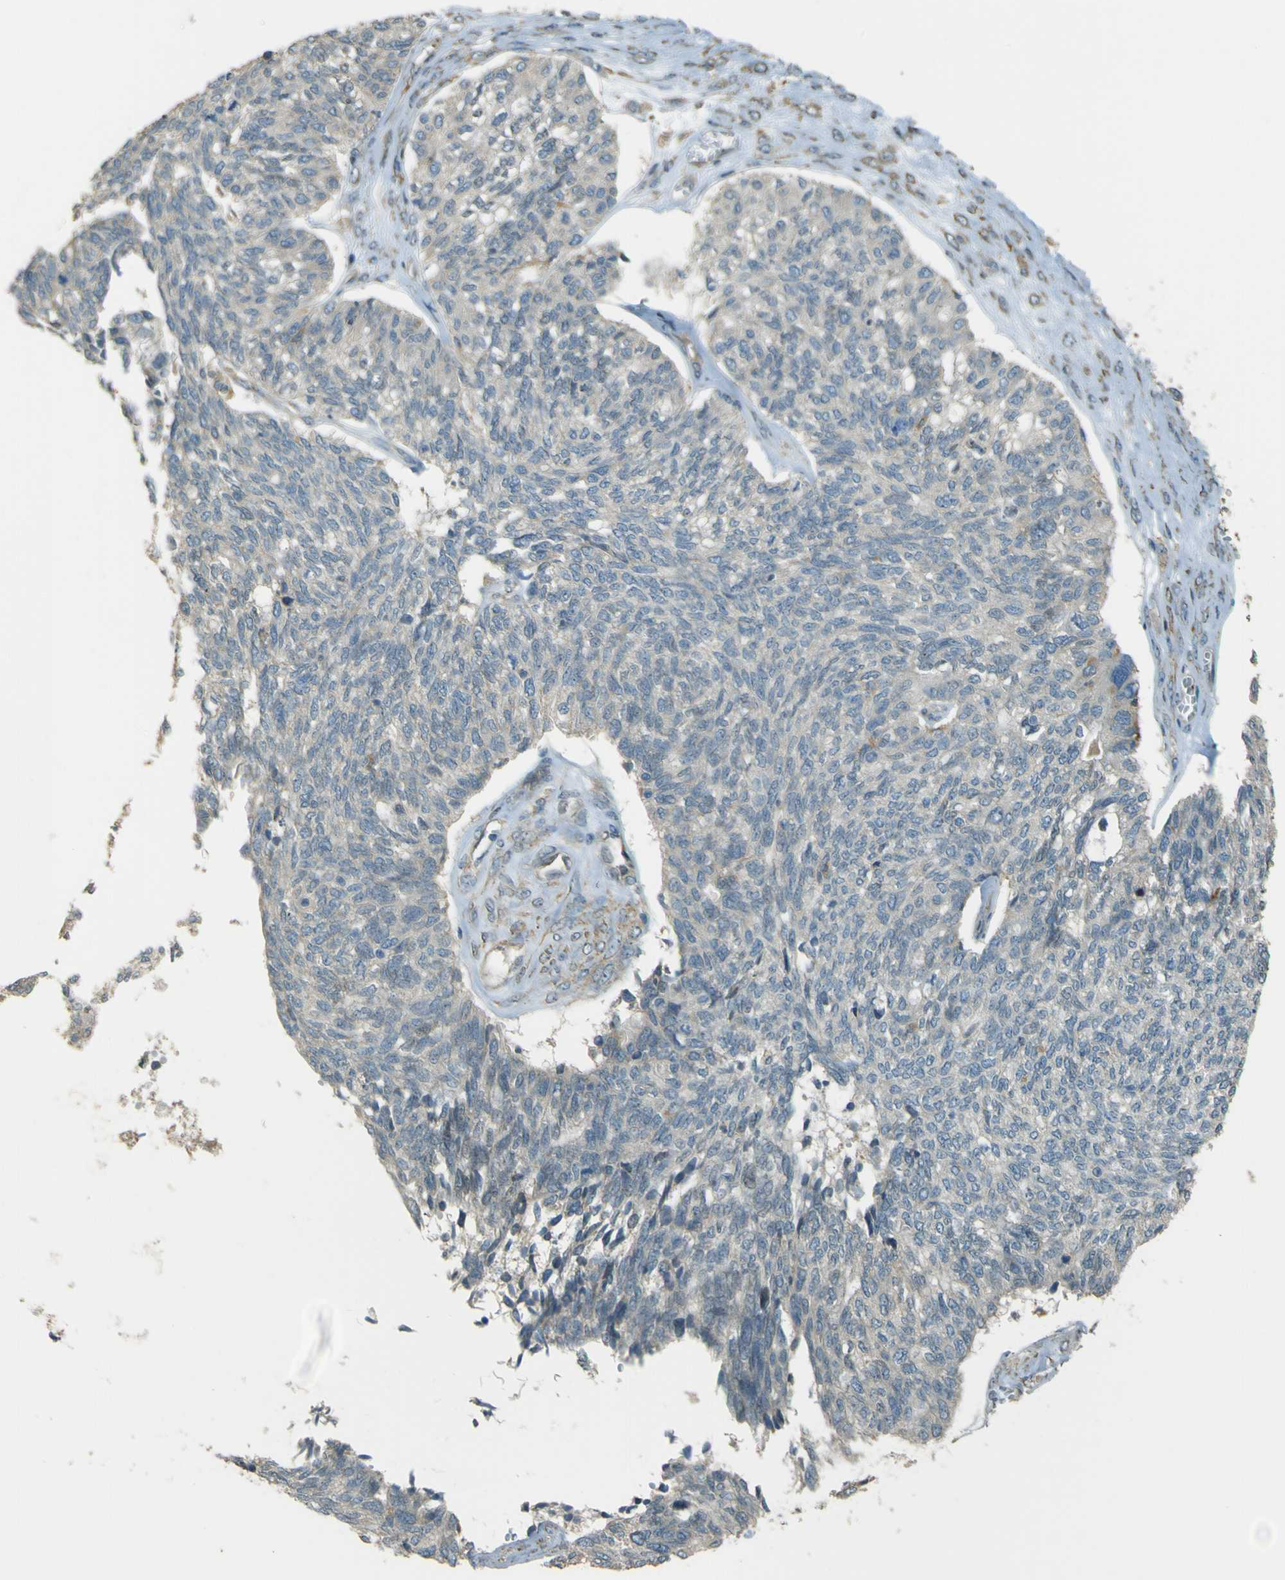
{"staining": {"intensity": "negative", "quantity": "none", "location": "none"}, "tissue": "ovarian cancer", "cell_type": "Tumor cells", "image_type": "cancer", "snomed": [{"axis": "morphology", "description": "Cystadenocarcinoma, serous, NOS"}, {"axis": "topography", "description": "Ovary"}], "caption": "The immunohistochemistry (IHC) photomicrograph has no significant staining in tumor cells of ovarian cancer (serous cystadenocarcinoma) tissue.", "gene": "NEXN", "patient": {"sex": "female", "age": 79}}